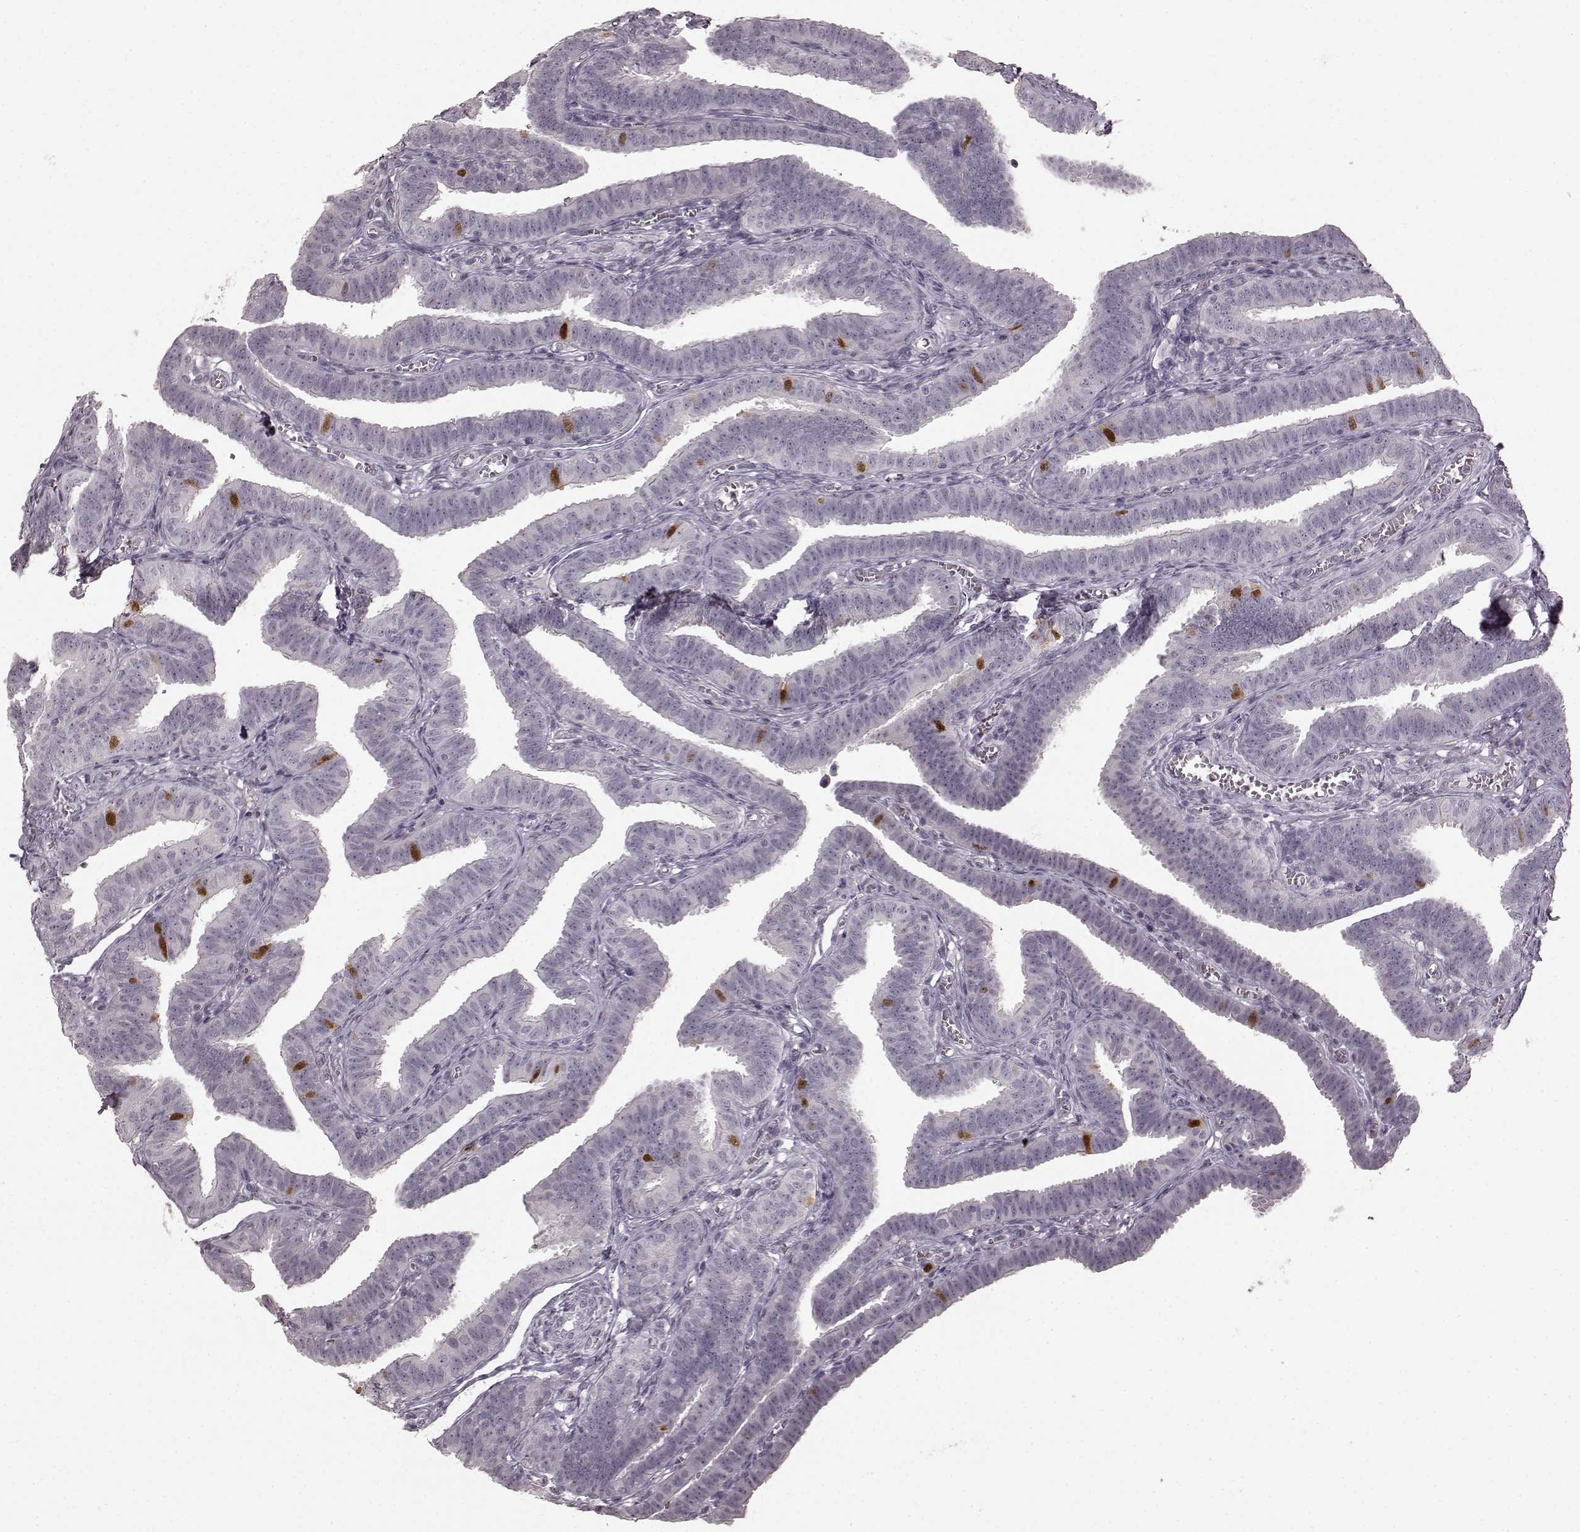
{"staining": {"intensity": "strong", "quantity": "<25%", "location": "nuclear"}, "tissue": "fallopian tube", "cell_type": "Glandular cells", "image_type": "normal", "snomed": [{"axis": "morphology", "description": "Normal tissue, NOS"}, {"axis": "topography", "description": "Fallopian tube"}], "caption": "Normal fallopian tube demonstrates strong nuclear positivity in approximately <25% of glandular cells, visualized by immunohistochemistry. Nuclei are stained in blue.", "gene": "CCNA2", "patient": {"sex": "female", "age": 25}}